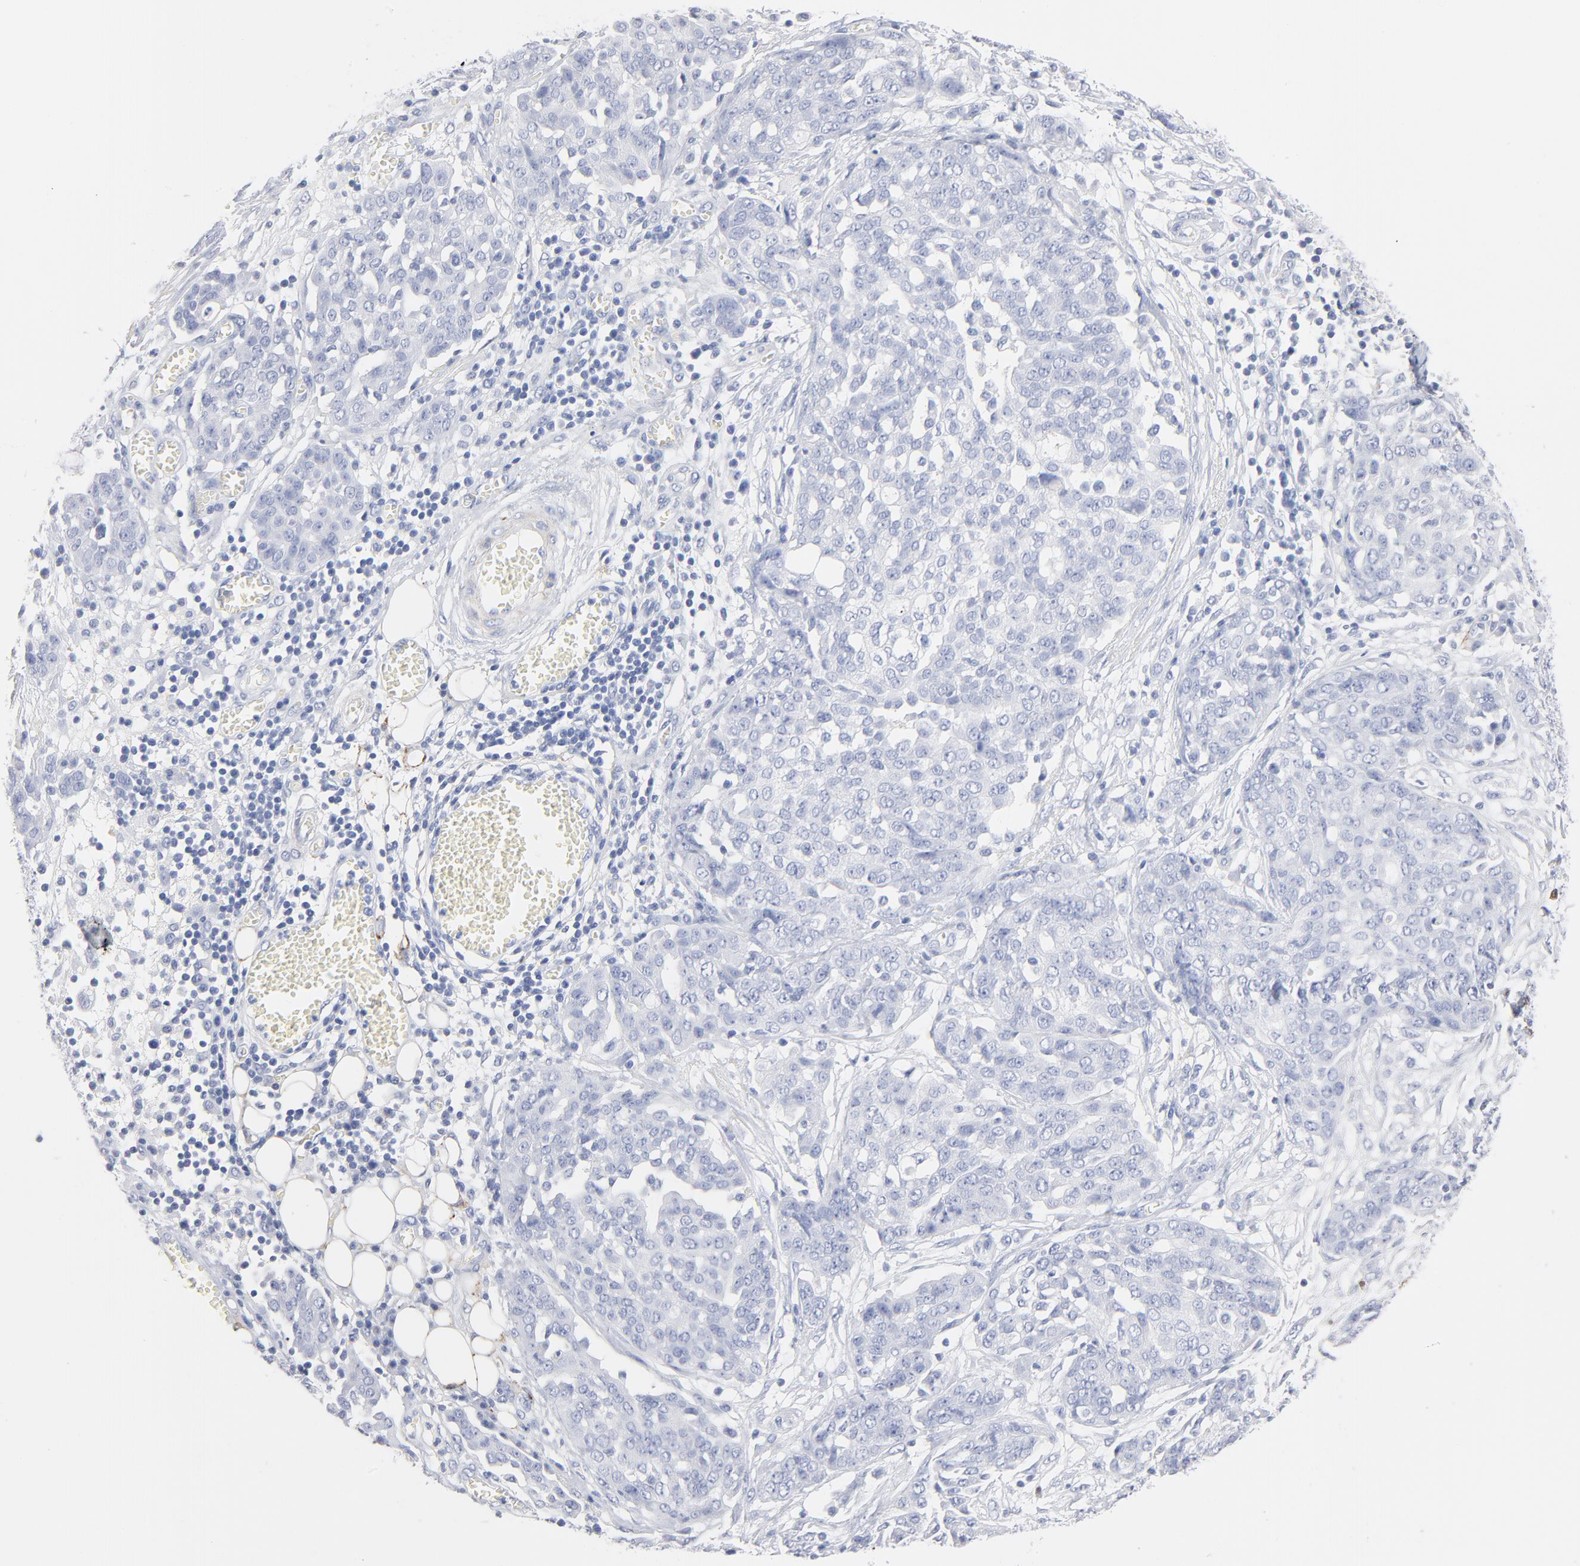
{"staining": {"intensity": "negative", "quantity": "none", "location": "none"}, "tissue": "ovarian cancer", "cell_type": "Tumor cells", "image_type": "cancer", "snomed": [{"axis": "morphology", "description": "Cystadenocarcinoma, serous, NOS"}, {"axis": "topography", "description": "Soft tissue"}, {"axis": "topography", "description": "Ovary"}], "caption": "IHC of human ovarian cancer demonstrates no positivity in tumor cells.", "gene": "AGTR1", "patient": {"sex": "female", "age": 57}}